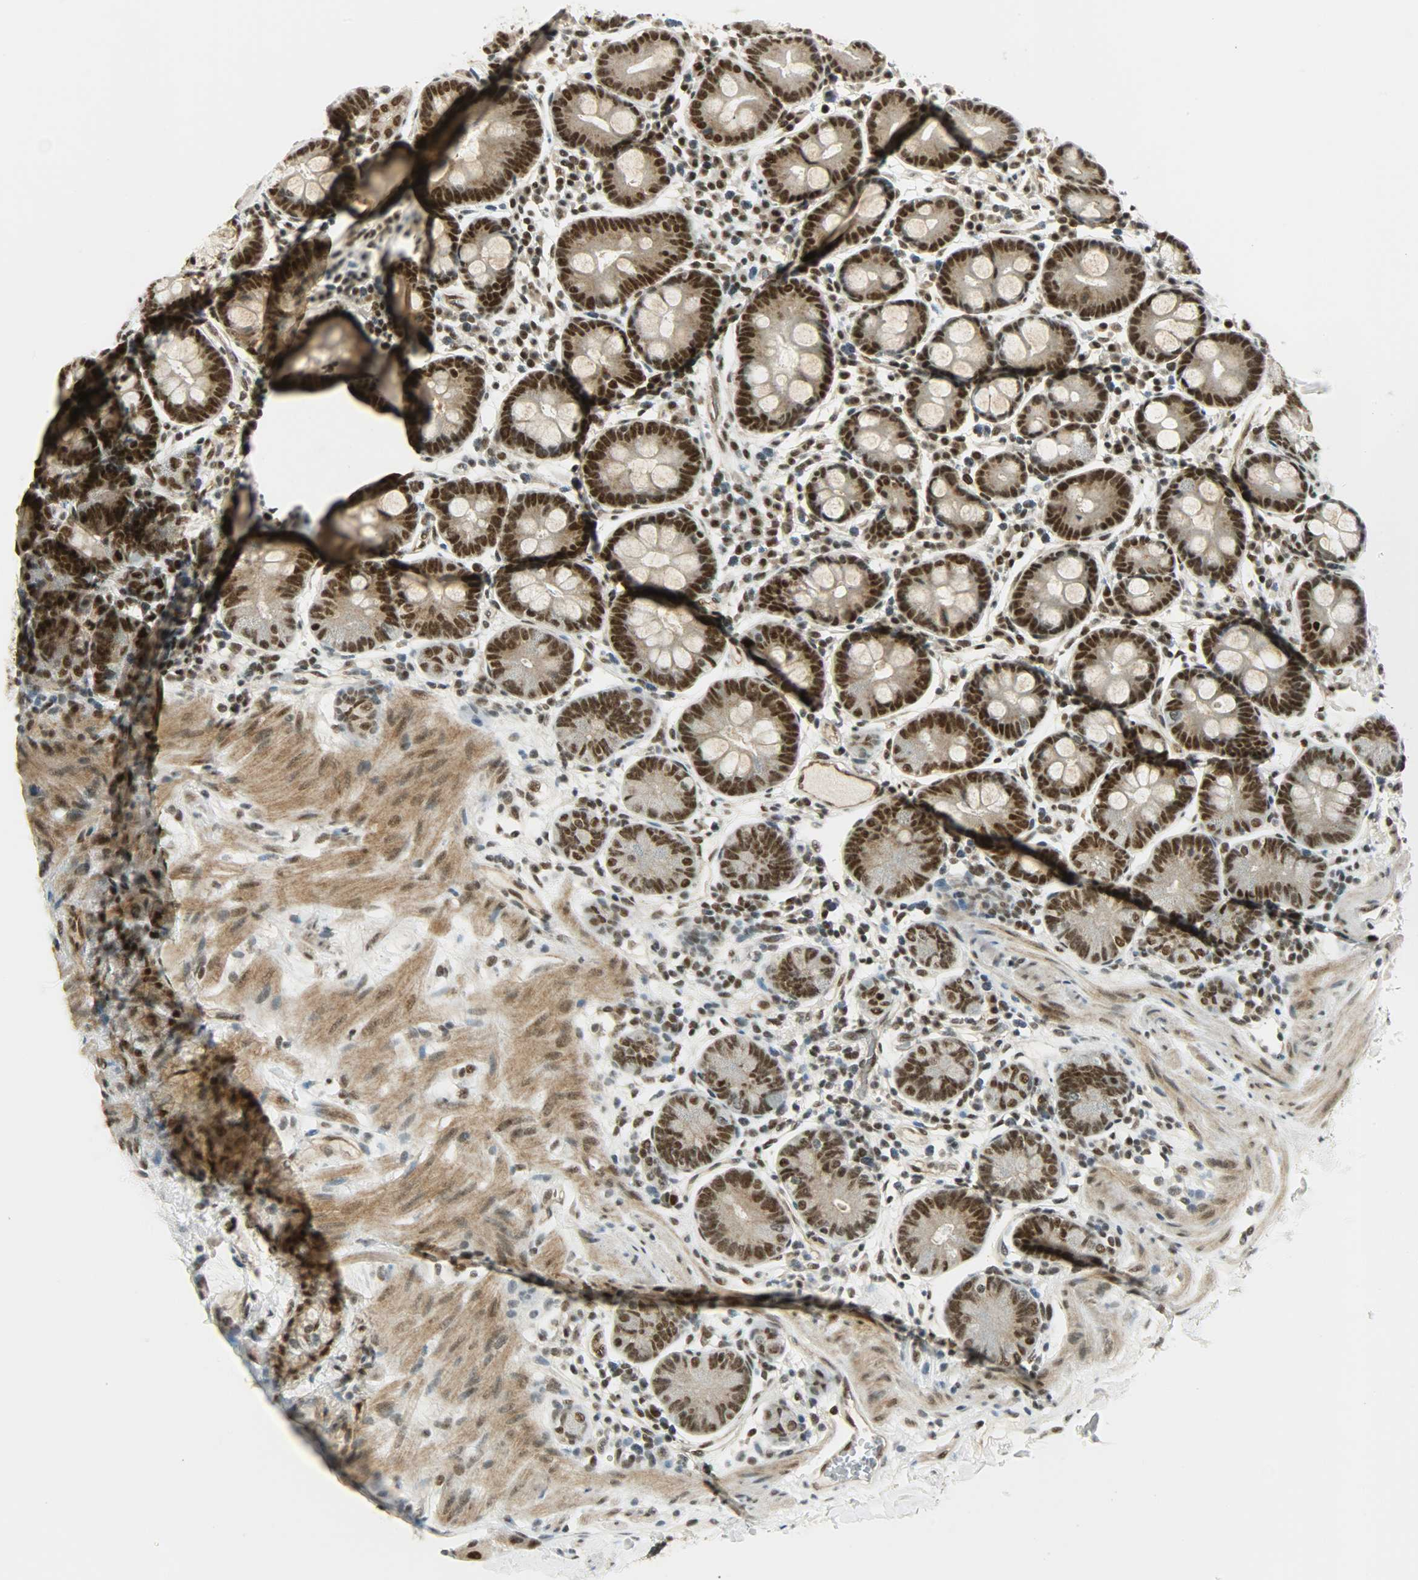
{"staining": {"intensity": "strong", "quantity": ">75%", "location": "nuclear"}, "tissue": "duodenum", "cell_type": "Glandular cells", "image_type": "normal", "snomed": [{"axis": "morphology", "description": "Normal tissue, NOS"}, {"axis": "topography", "description": "Duodenum"}], "caption": "Brown immunohistochemical staining in normal duodenum demonstrates strong nuclear expression in approximately >75% of glandular cells.", "gene": "SUGP1", "patient": {"sex": "male", "age": 50}}